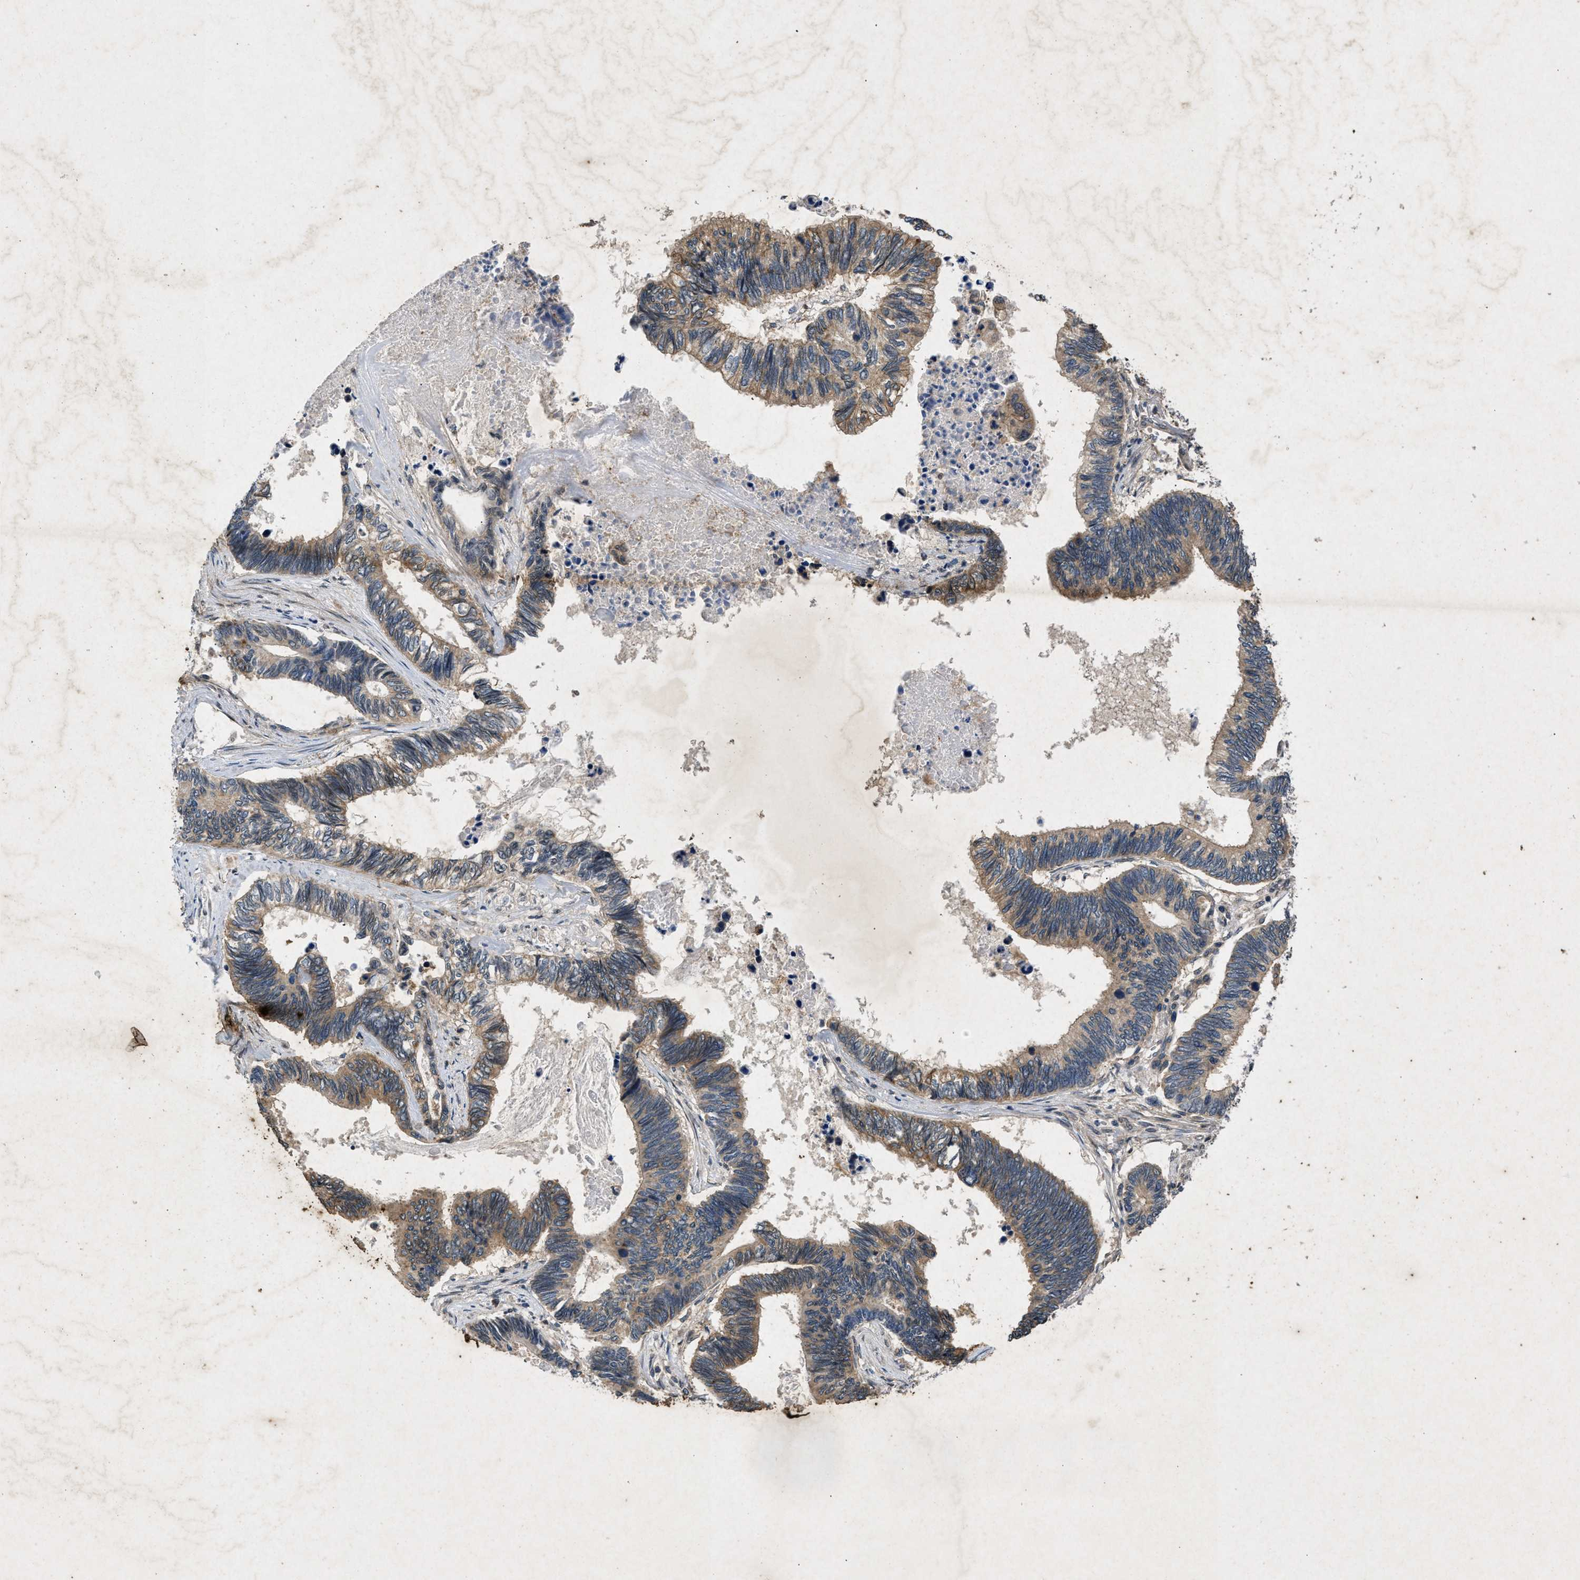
{"staining": {"intensity": "moderate", "quantity": ">75%", "location": "cytoplasmic/membranous"}, "tissue": "pancreatic cancer", "cell_type": "Tumor cells", "image_type": "cancer", "snomed": [{"axis": "morphology", "description": "Adenocarcinoma, NOS"}, {"axis": "topography", "description": "Pancreas"}], "caption": "Moderate cytoplasmic/membranous protein positivity is seen in approximately >75% of tumor cells in adenocarcinoma (pancreatic).", "gene": "PRKG2", "patient": {"sex": "female", "age": 70}}